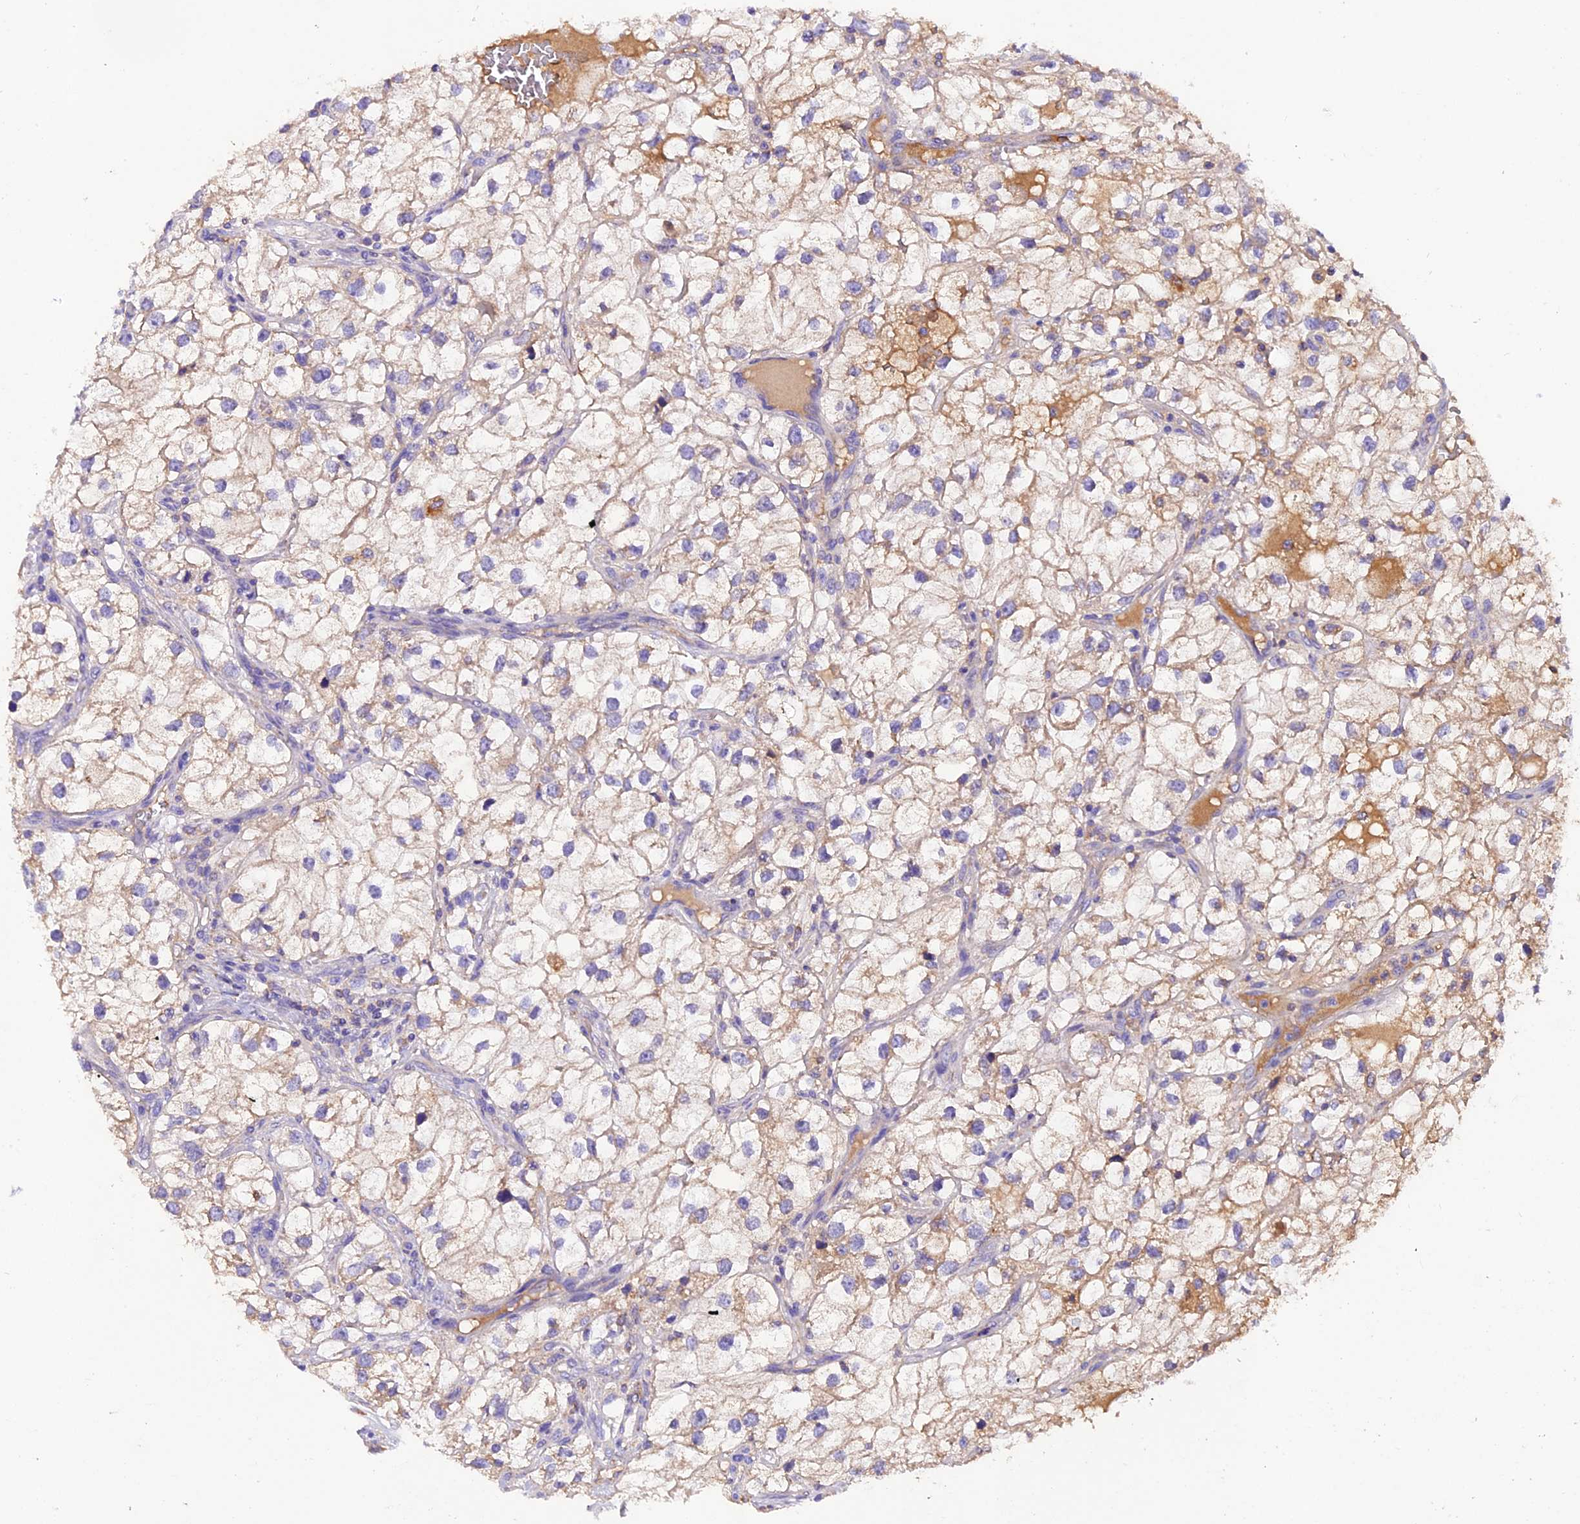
{"staining": {"intensity": "weak", "quantity": "<25%", "location": "cytoplasmic/membranous"}, "tissue": "renal cancer", "cell_type": "Tumor cells", "image_type": "cancer", "snomed": [{"axis": "morphology", "description": "Adenocarcinoma, NOS"}, {"axis": "topography", "description": "Kidney"}], "caption": "An immunohistochemistry photomicrograph of renal cancer is shown. There is no staining in tumor cells of renal cancer.", "gene": "SIX5", "patient": {"sex": "male", "age": 59}}